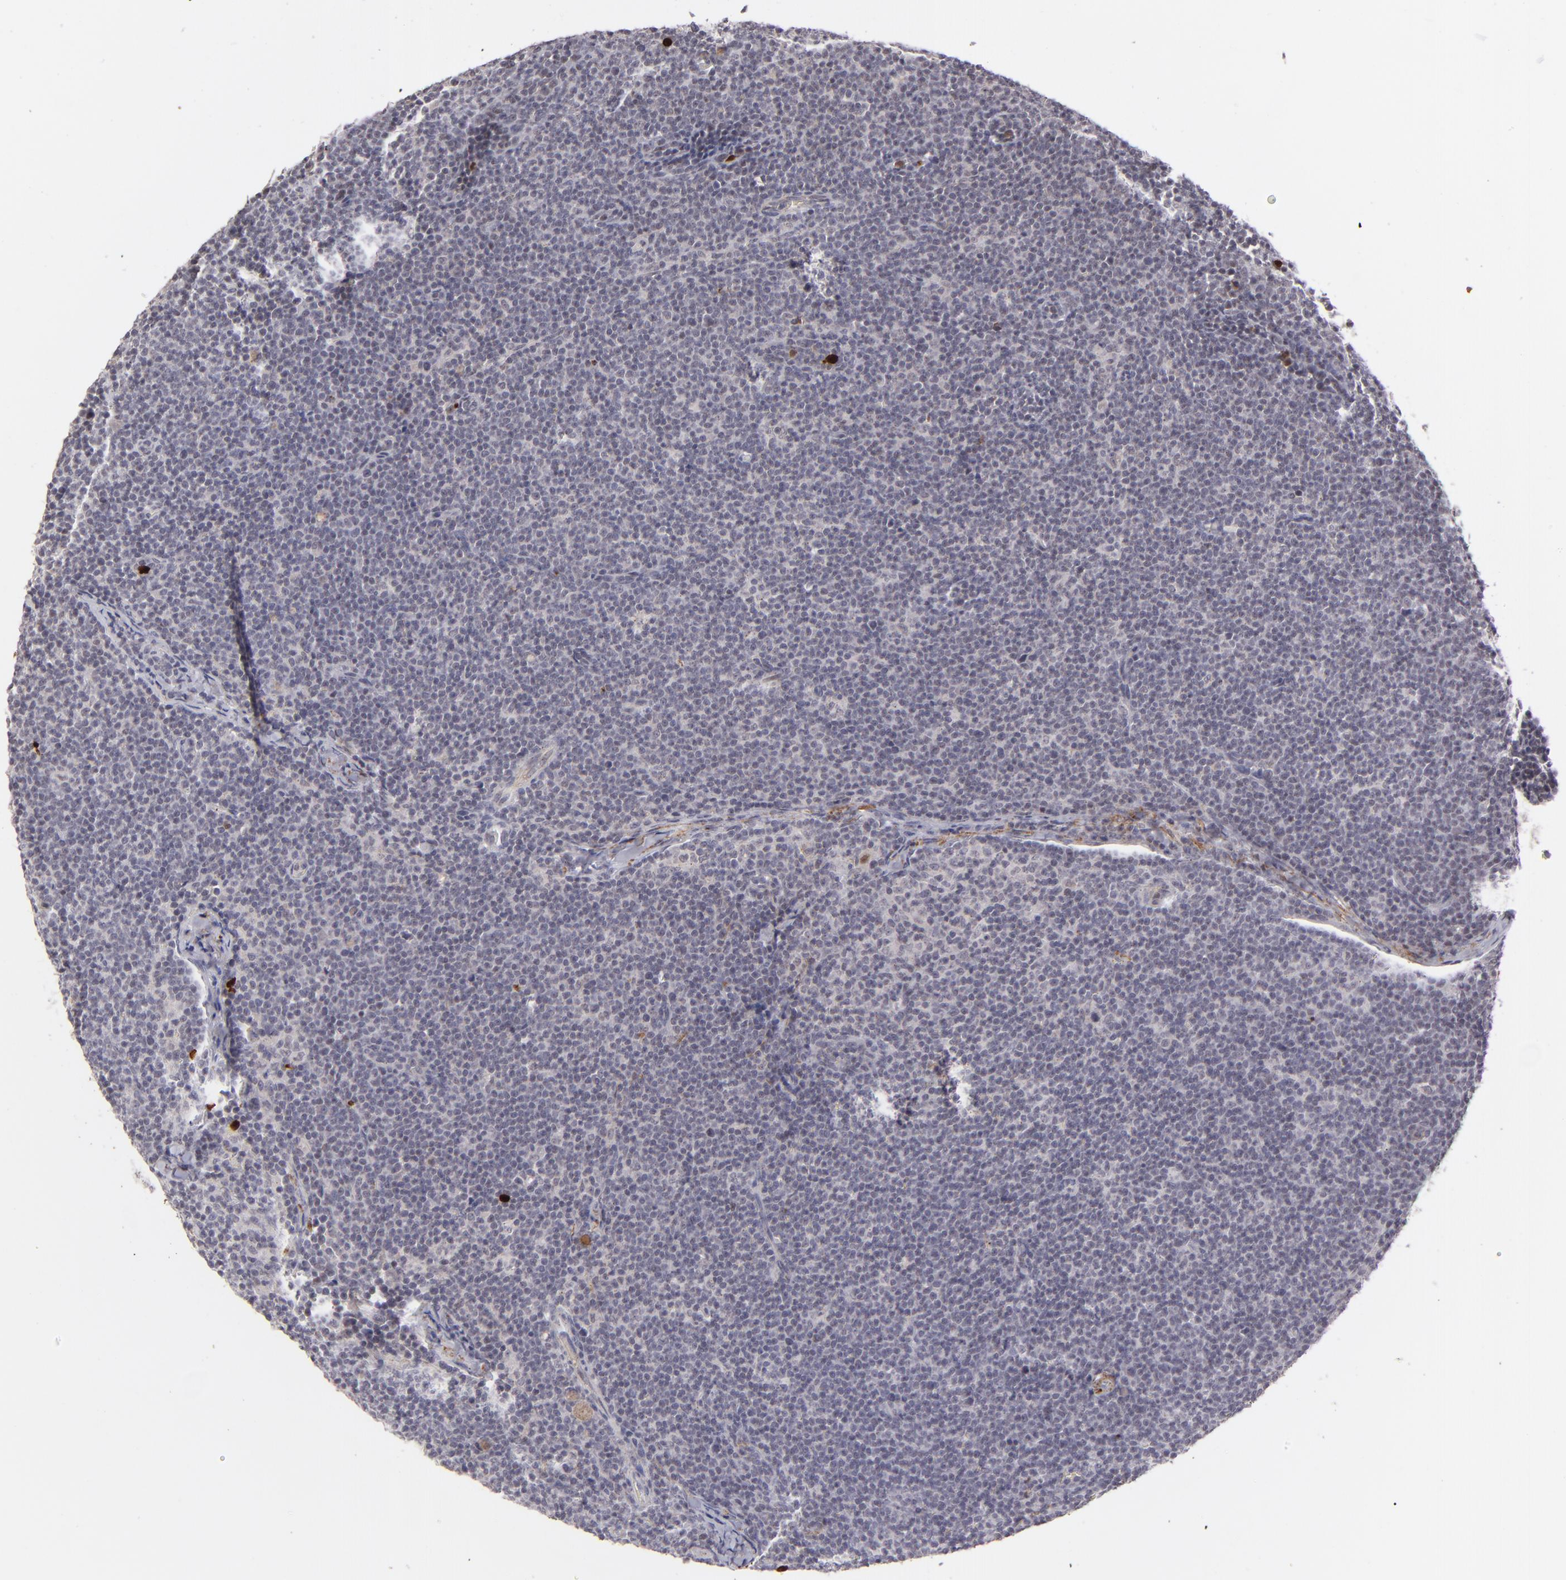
{"staining": {"intensity": "moderate", "quantity": "<25%", "location": "cytoplasmic/membranous"}, "tissue": "lymphoma", "cell_type": "Tumor cells", "image_type": "cancer", "snomed": [{"axis": "morphology", "description": "Malignant lymphoma, non-Hodgkin's type, High grade"}, {"axis": "topography", "description": "Lymph node"}], "caption": "Lymphoma was stained to show a protein in brown. There is low levels of moderate cytoplasmic/membranous staining in approximately <25% of tumor cells.", "gene": "RXRG", "patient": {"sex": "female", "age": 58}}